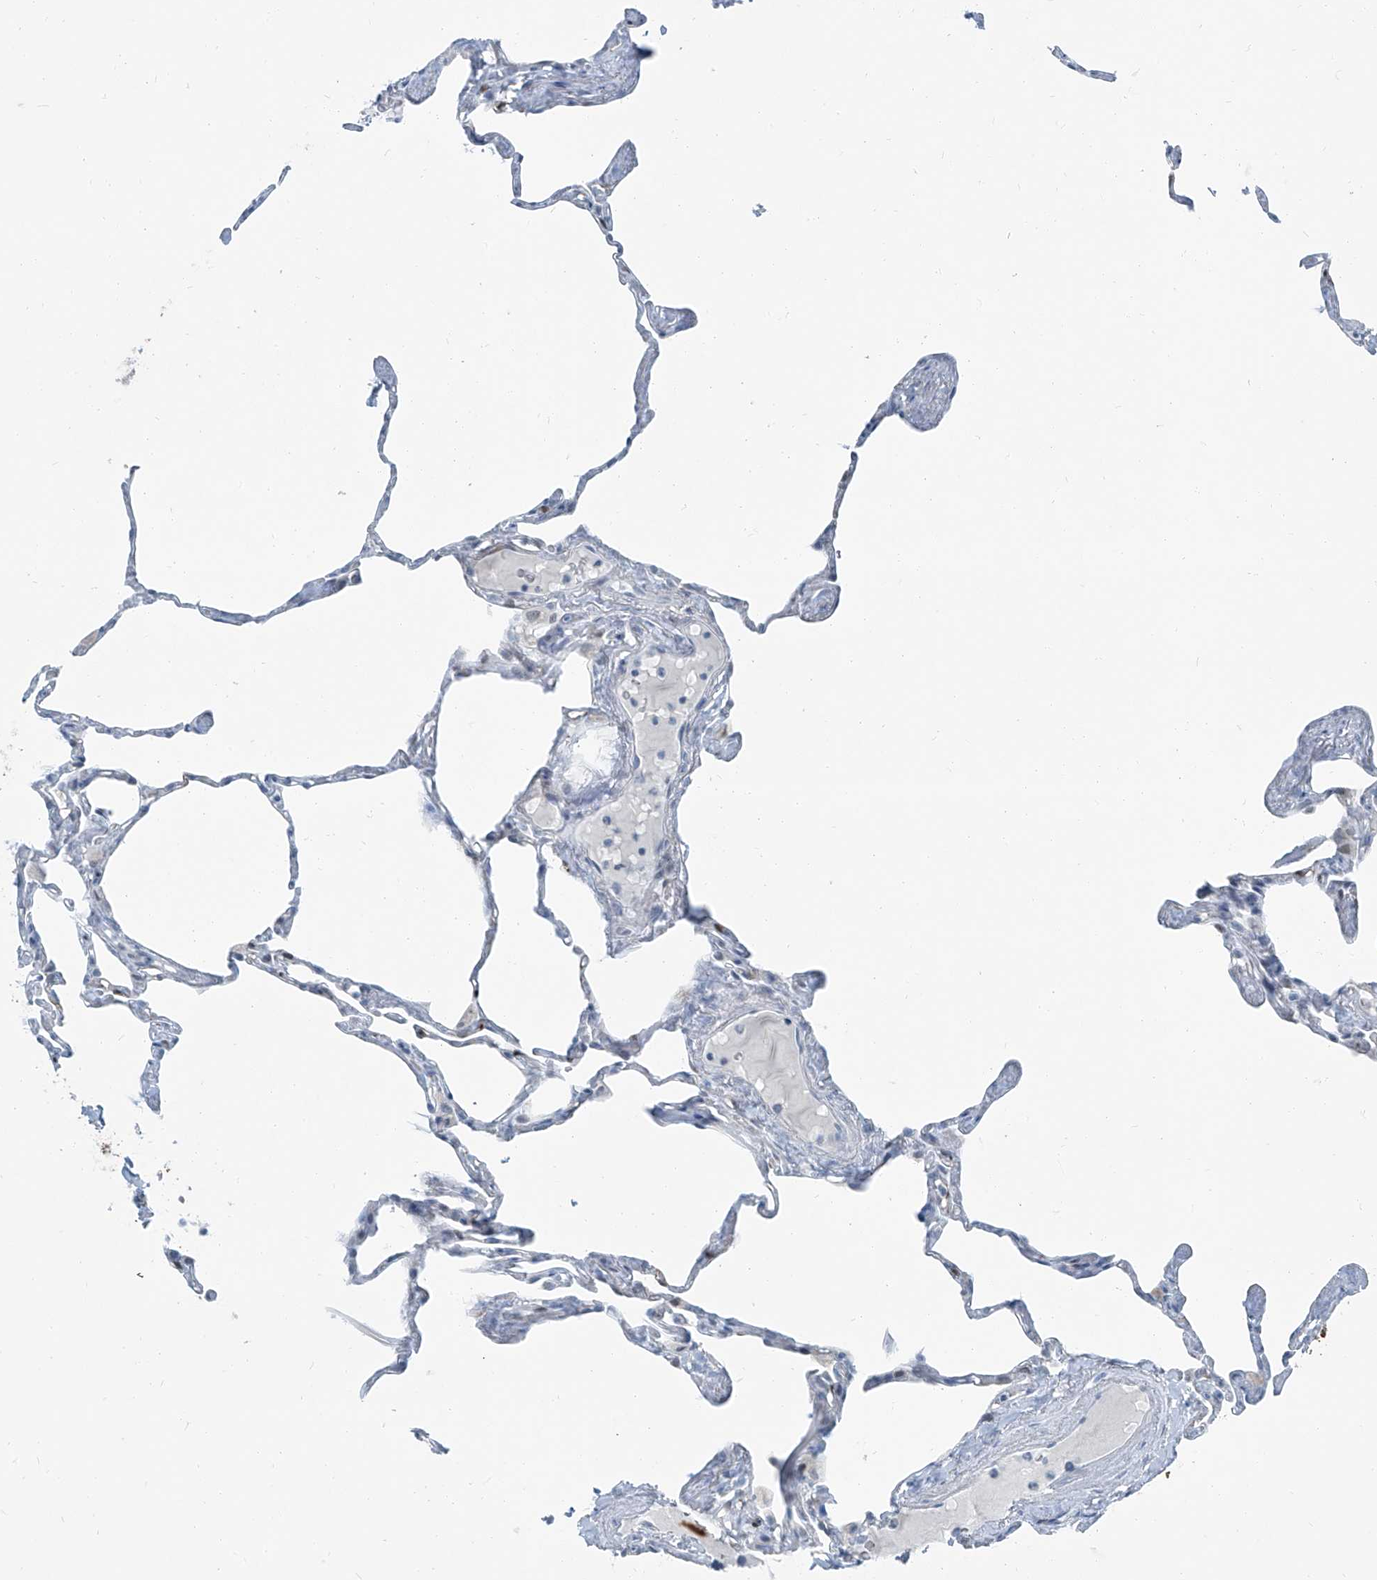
{"staining": {"intensity": "negative", "quantity": "none", "location": "none"}, "tissue": "lung", "cell_type": "Alveolar cells", "image_type": "normal", "snomed": [{"axis": "morphology", "description": "Normal tissue, NOS"}, {"axis": "topography", "description": "Lung"}], "caption": "This histopathology image is of normal lung stained with IHC to label a protein in brown with the nuclei are counter-stained blue. There is no staining in alveolar cells. Nuclei are stained in blue.", "gene": "RGN", "patient": {"sex": "male", "age": 65}}